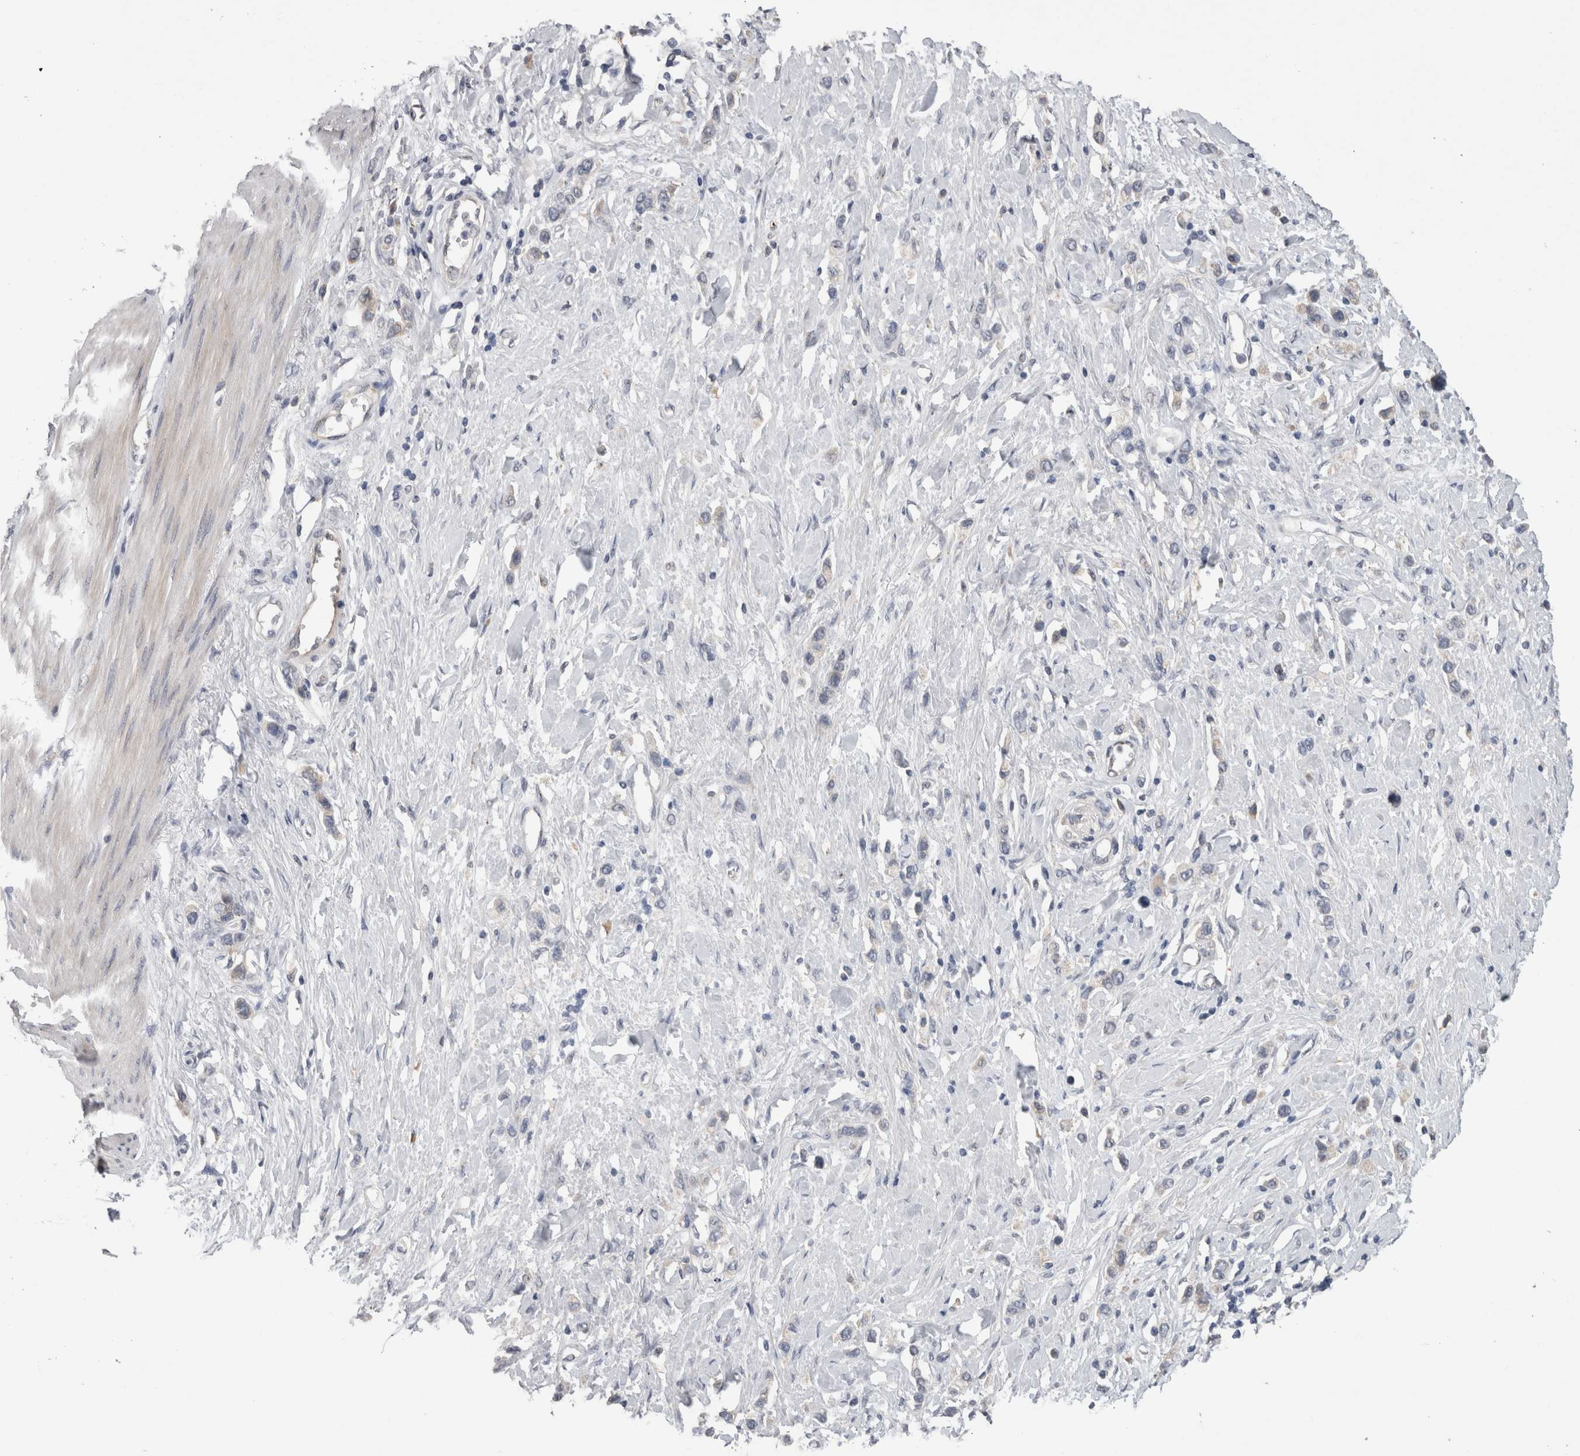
{"staining": {"intensity": "negative", "quantity": "none", "location": "none"}, "tissue": "stomach cancer", "cell_type": "Tumor cells", "image_type": "cancer", "snomed": [{"axis": "morphology", "description": "Adenocarcinoma, NOS"}, {"axis": "topography", "description": "Stomach"}], "caption": "IHC of human stomach cancer (adenocarcinoma) exhibits no expression in tumor cells.", "gene": "DCTN6", "patient": {"sex": "female", "age": 65}}